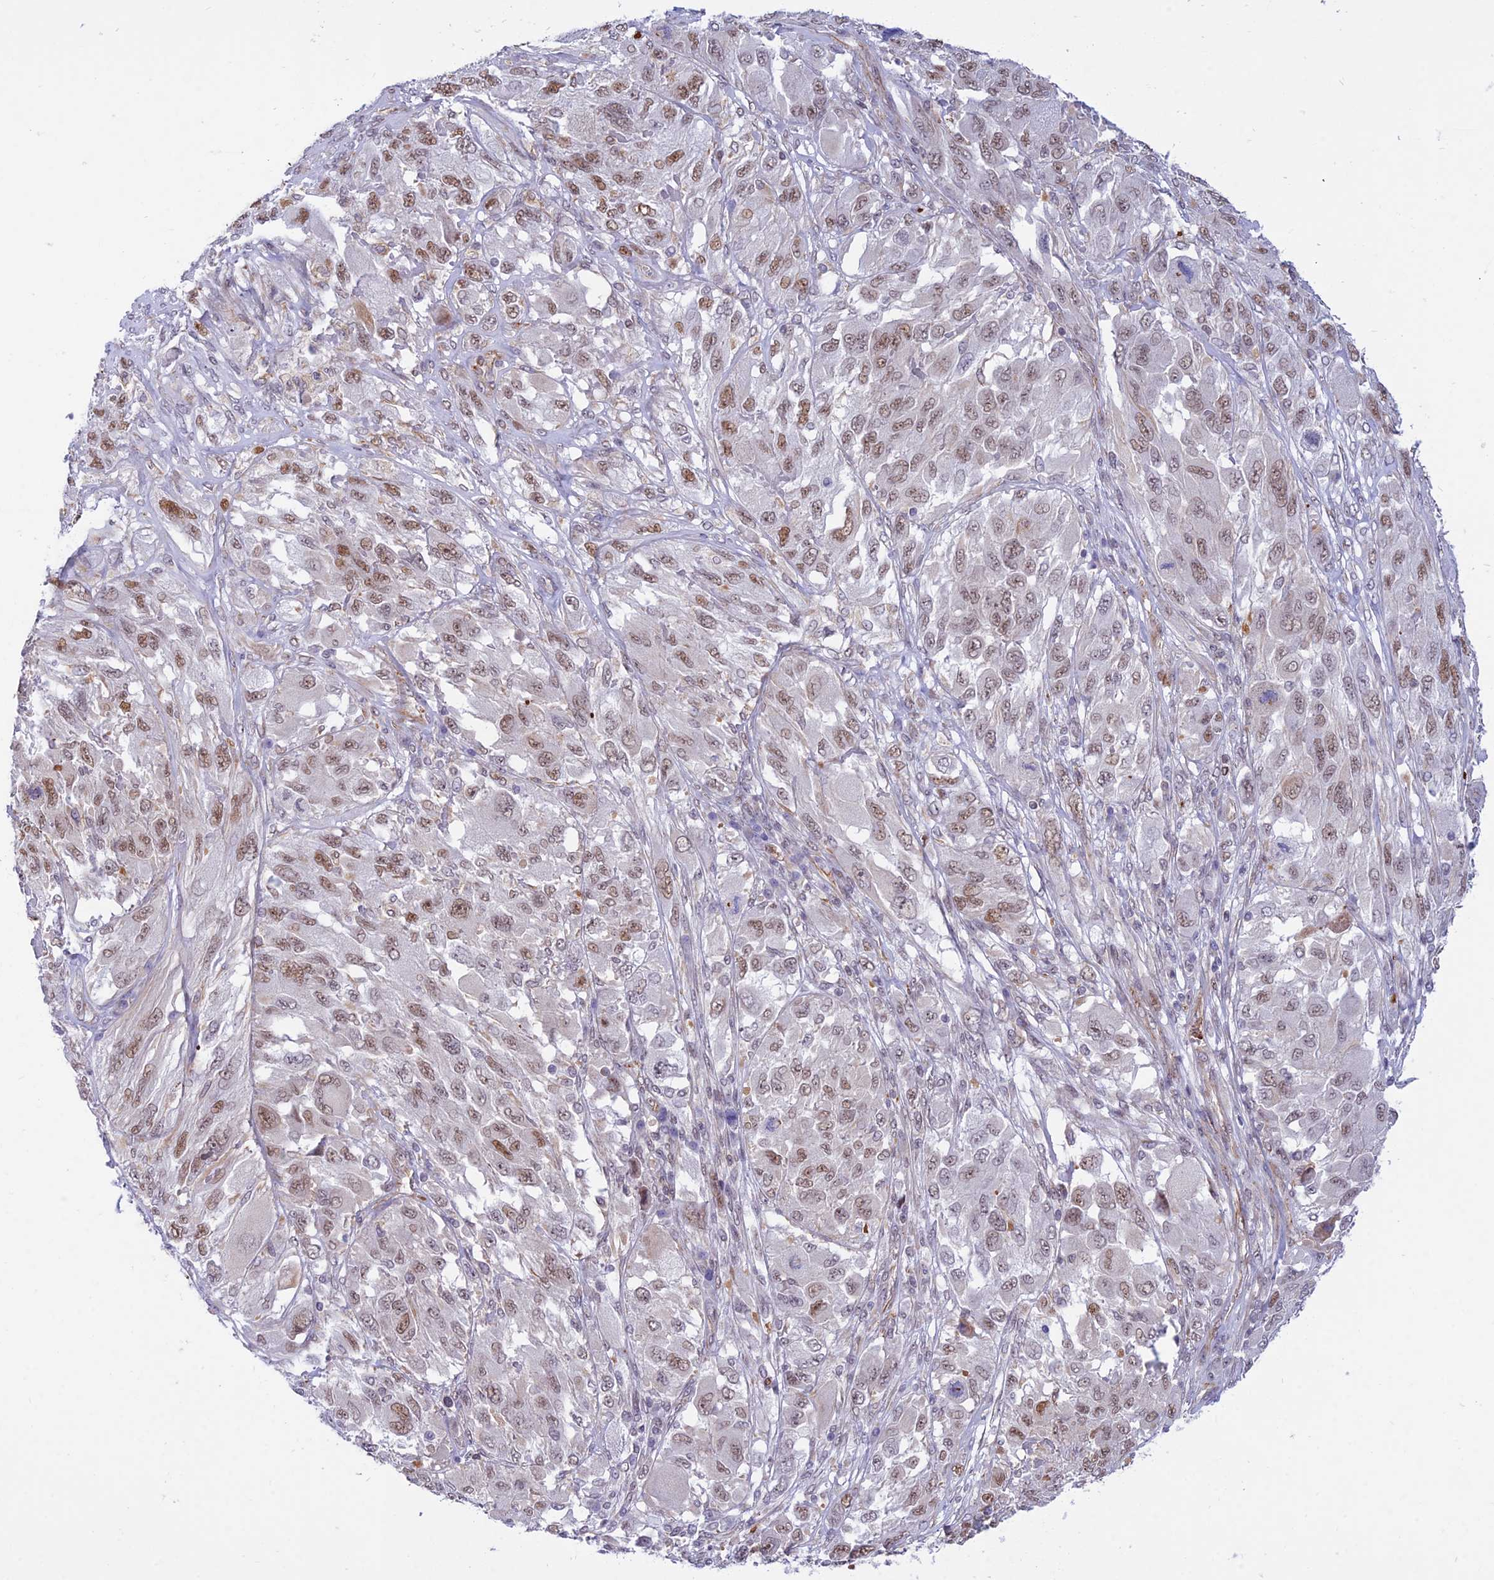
{"staining": {"intensity": "moderate", "quantity": ">75%", "location": "nuclear"}, "tissue": "melanoma", "cell_type": "Tumor cells", "image_type": "cancer", "snomed": [{"axis": "morphology", "description": "Malignant melanoma, NOS"}, {"axis": "topography", "description": "Skin"}], "caption": "Immunohistochemical staining of human melanoma shows medium levels of moderate nuclear protein staining in about >75% of tumor cells. The protein of interest is stained brown, and the nuclei are stained in blue (DAB (3,3'-diaminobenzidine) IHC with brightfield microscopy, high magnification).", "gene": "SAPCD2", "patient": {"sex": "female", "age": 91}}